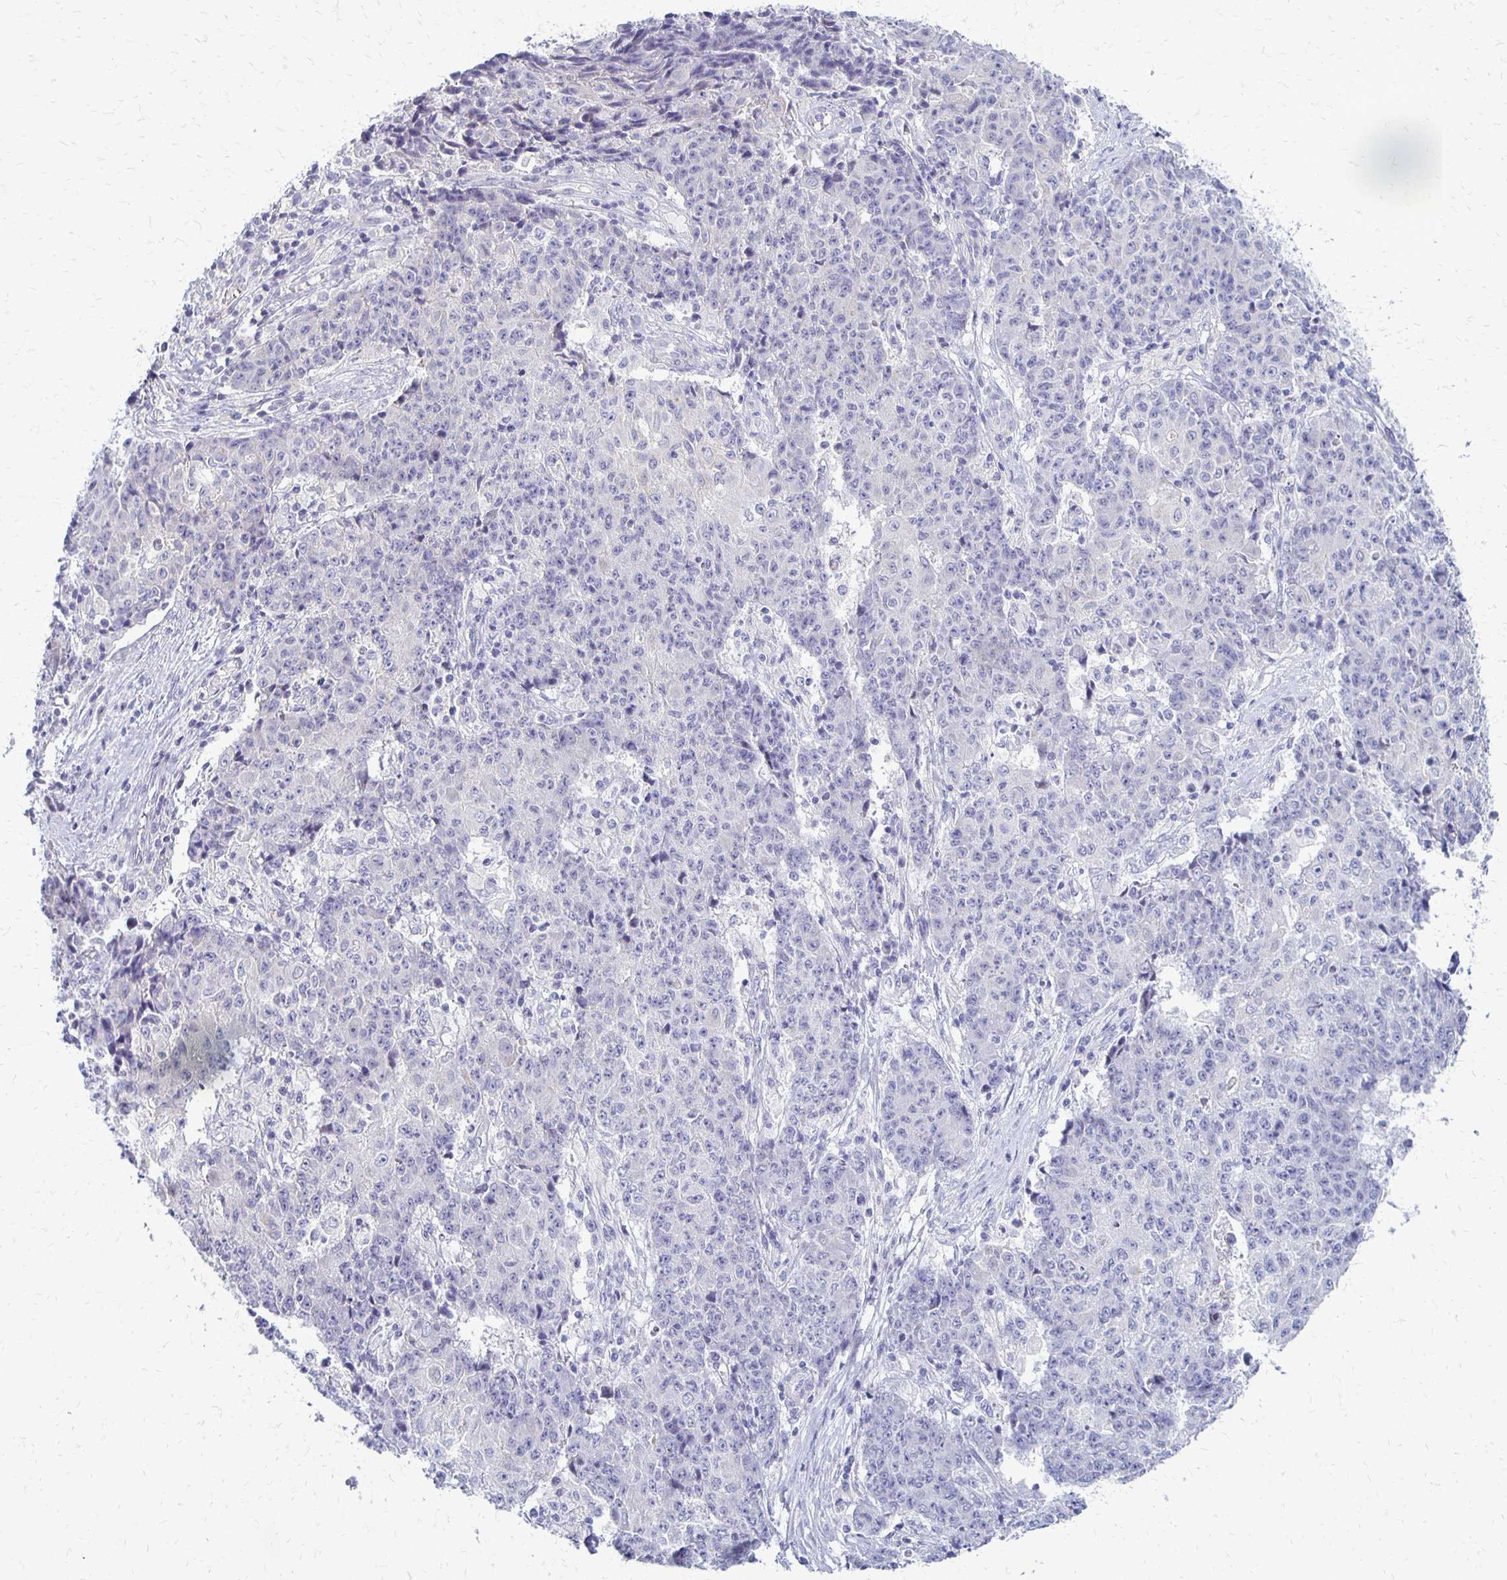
{"staining": {"intensity": "negative", "quantity": "none", "location": "none"}, "tissue": "ovarian cancer", "cell_type": "Tumor cells", "image_type": "cancer", "snomed": [{"axis": "morphology", "description": "Carcinoma, endometroid"}, {"axis": "topography", "description": "Ovary"}], "caption": "The micrograph displays no significant positivity in tumor cells of ovarian cancer (endometroid carcinoma).", "gene": "RHOC", "patient": {"sex": "female", "age": 42}}